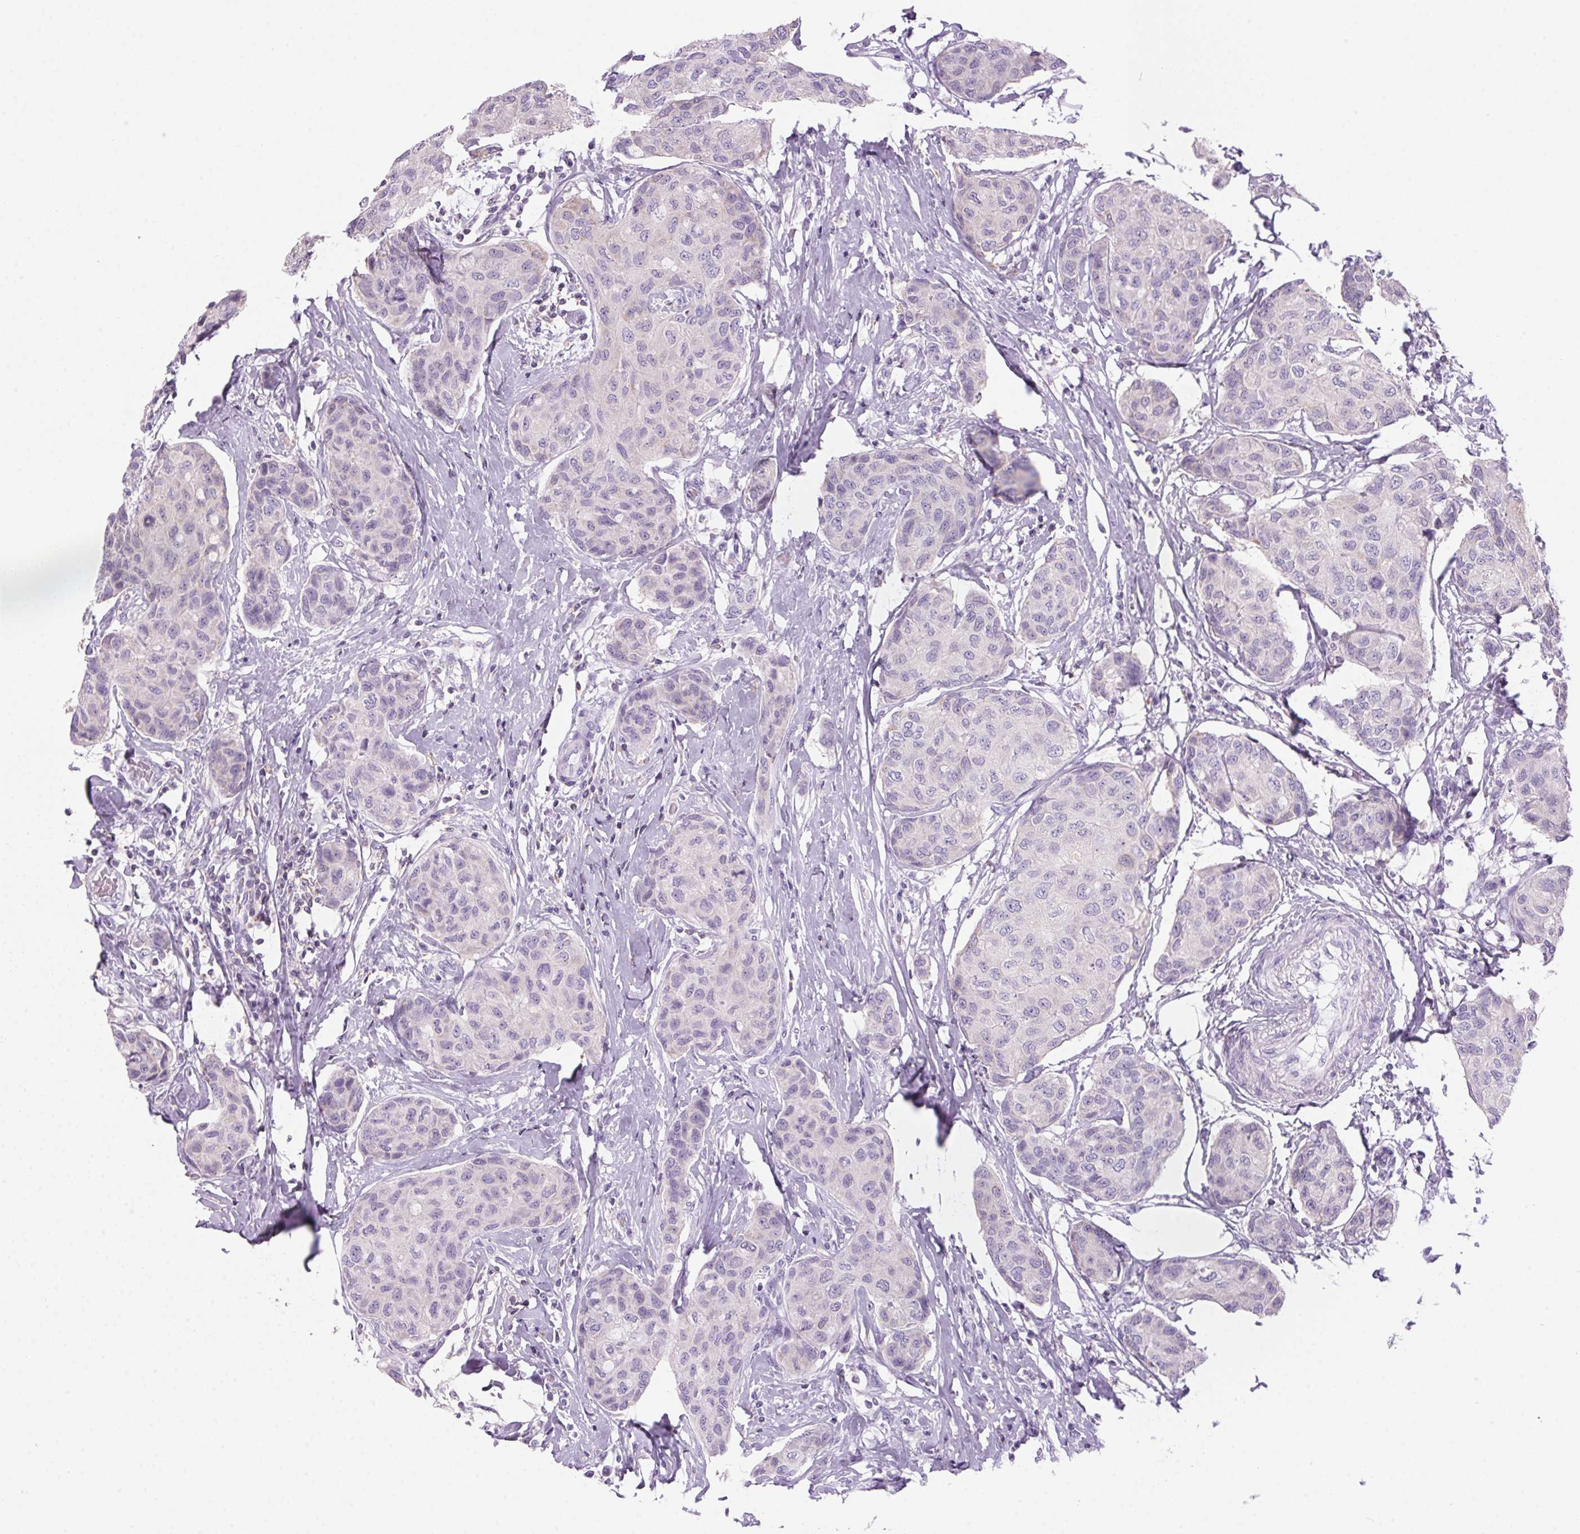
{"staining": {"intensity": "negative", "quantity": "none", "location": "none"}, "tissue": "breast cancer", "cell_type": "Tumor cells", "image_type": "cancer", "snomed": [{"axis": "morphology", "description": "Duct carcinoma"}, {"axis": "topography", "description": "Breast"}], "caption": "This is an IHC histopathology image of human breast cancer. There is no expression in tumor cells.", "gene": "S100A2", "patient": {"sex": "female", "age": 80}}